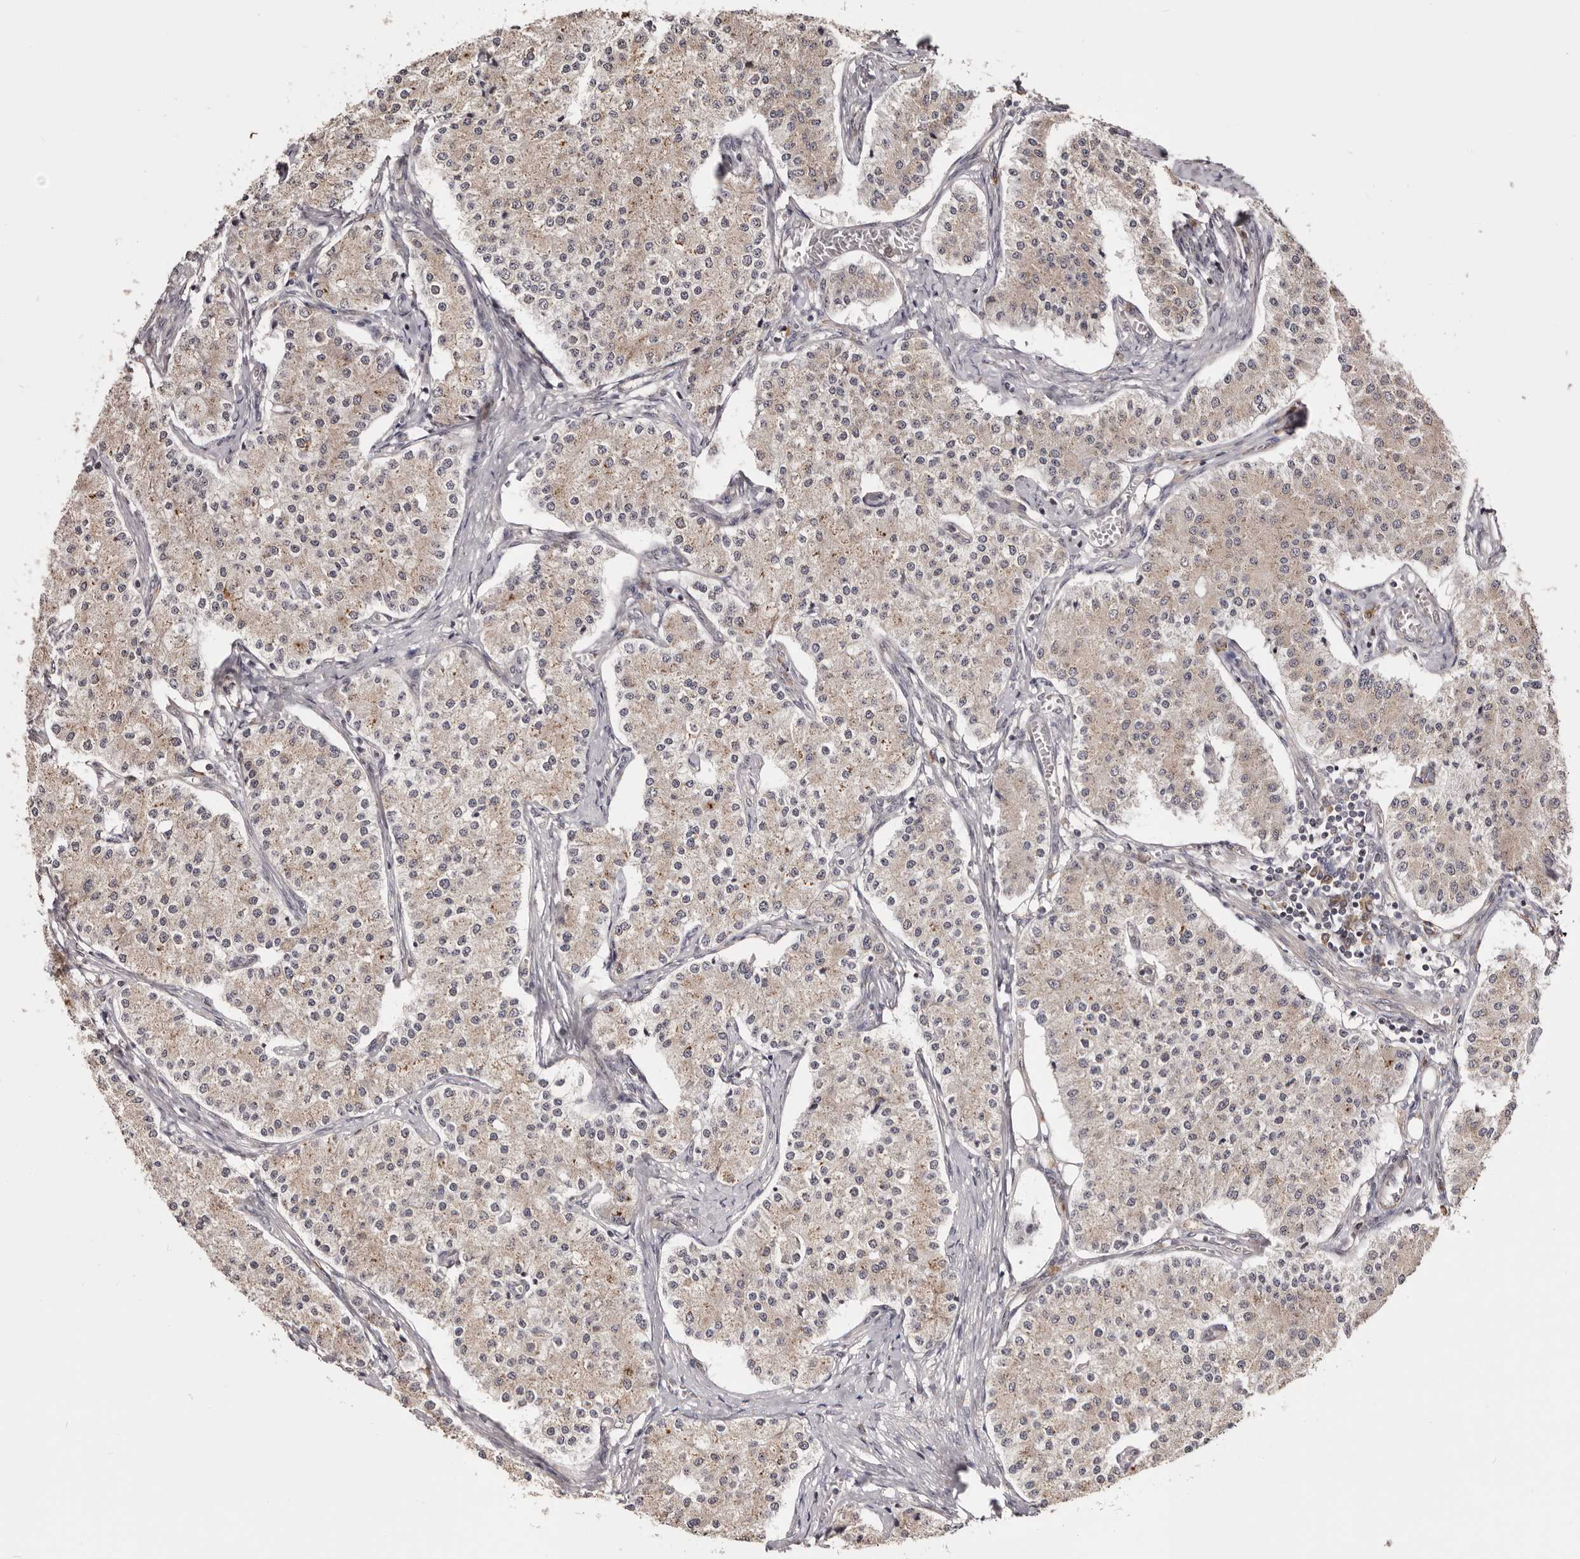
{"staining": {"intensity": "weak", "quantity": "25%-75%", "location": "cytoplasmic/membranous"}, "tissue": "carcinoid", "cell_type": "Tumor cells", "image_type": "cancer", "snomed": [{"axis": "morphology", "description": "Carcinoid, malignant, NOS"}, {"axis": "topography", "description": "Colon"}], "caption": "Immunohistochemical staining of human carcinoid exhibits low levels of weak cytoplasmic/membranous staining in about 25%-75% of tumor cells. The staining was performed using DAB to visualize the protein expression in brown, while the nuclei were stained in blue with hematoxylin (Magnification: 20x).", "gene": "NOL12", "patient": {"sex": "female", "age": 52}}